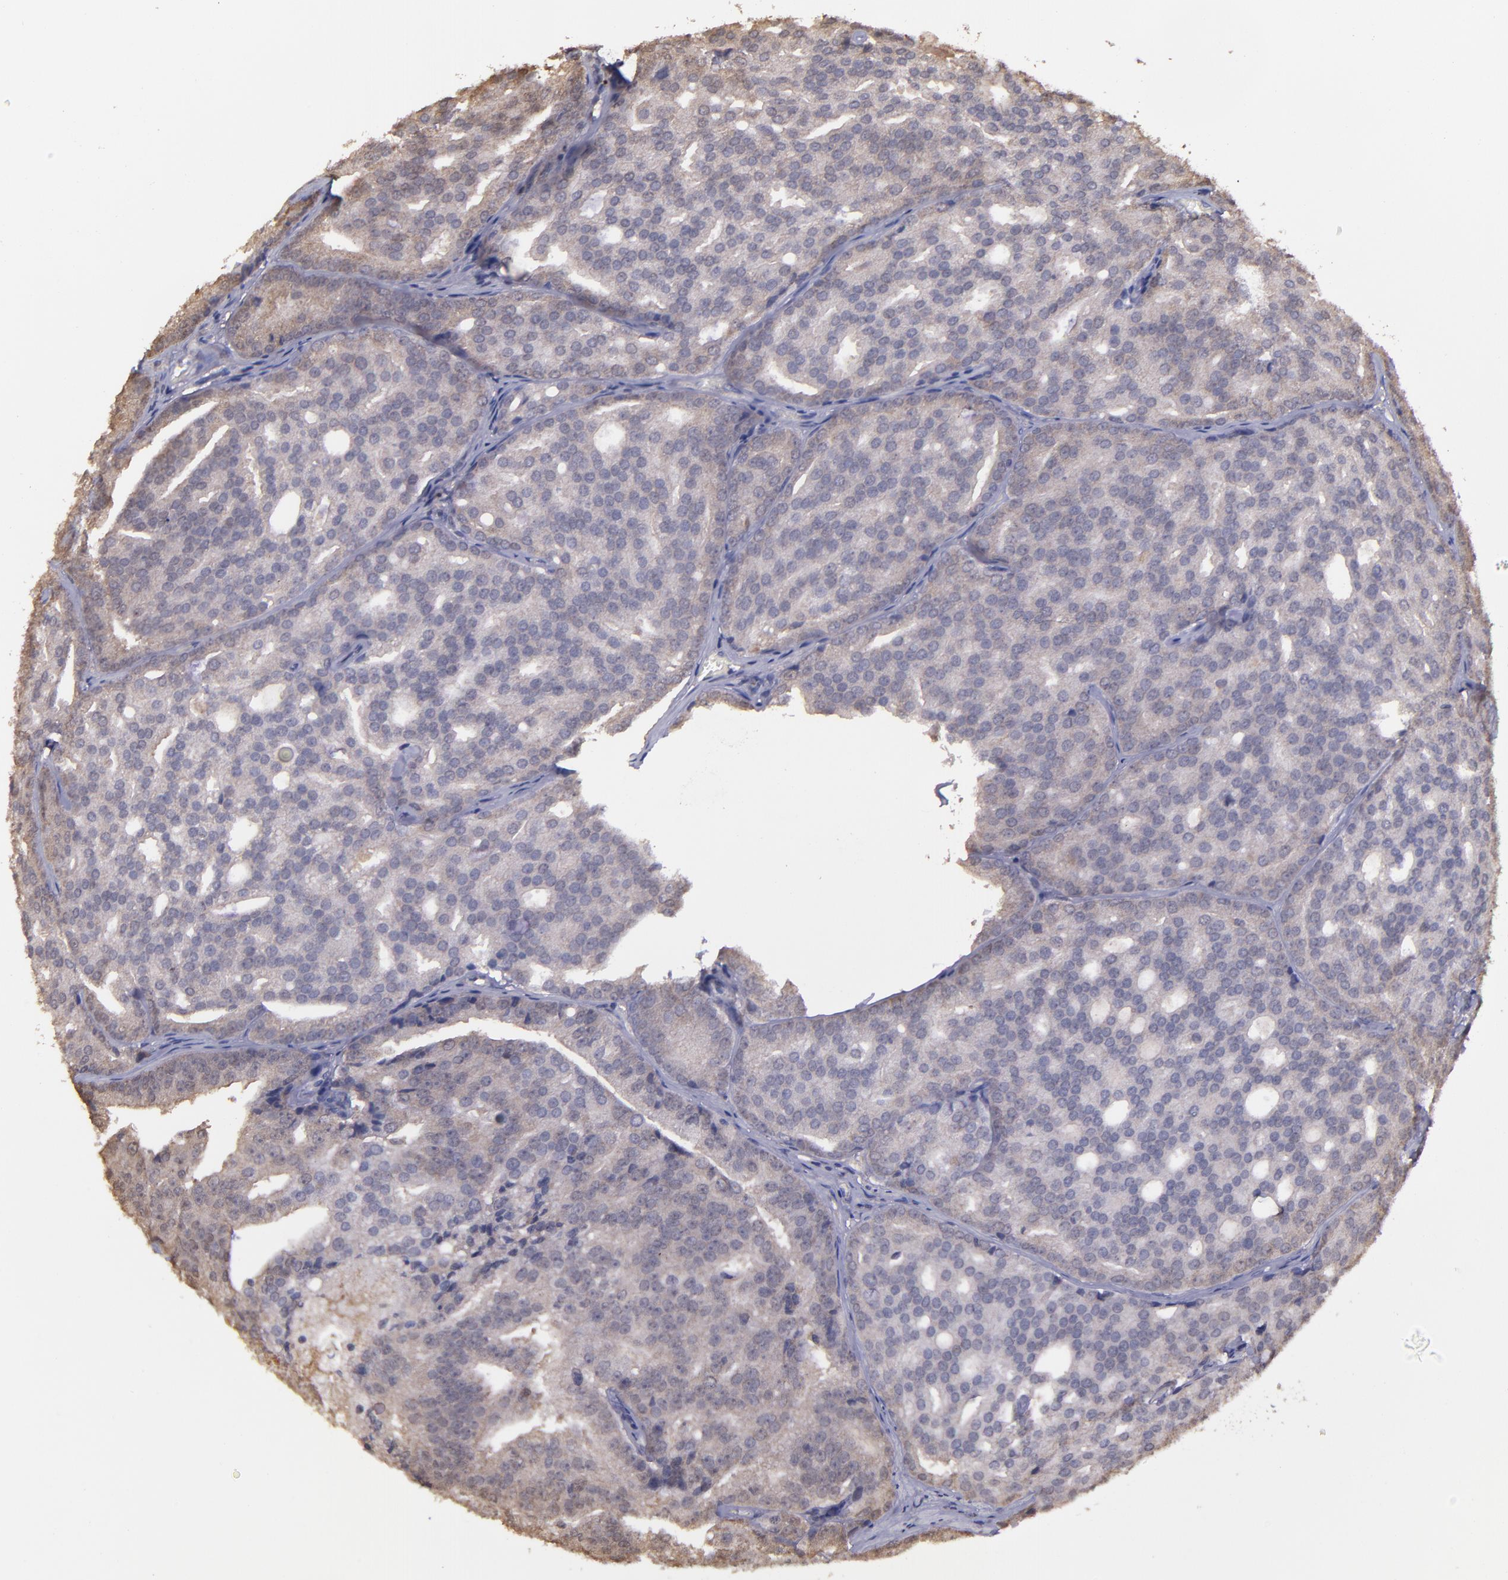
{"staining": {"intensity": "weak", "quantity": "25%-75%", "location": "cytoplasmic/membranous"}, "tissue": "prostate cancer", "cell_type": "Tumor cells", "image_type": "cancer", "snomed": [{"axis": "morphology", "description": "Adenocarcinoma, High grade"}, {"axis": "topography", "description": "Prostate"}], "caption": "An image of prostate cancer stained for a protein shows weak cytoplasmic/membranous brown staining in tumor cells.", "gene": "SERPINF2", "patient": {"sex": "male", "age": 64}}